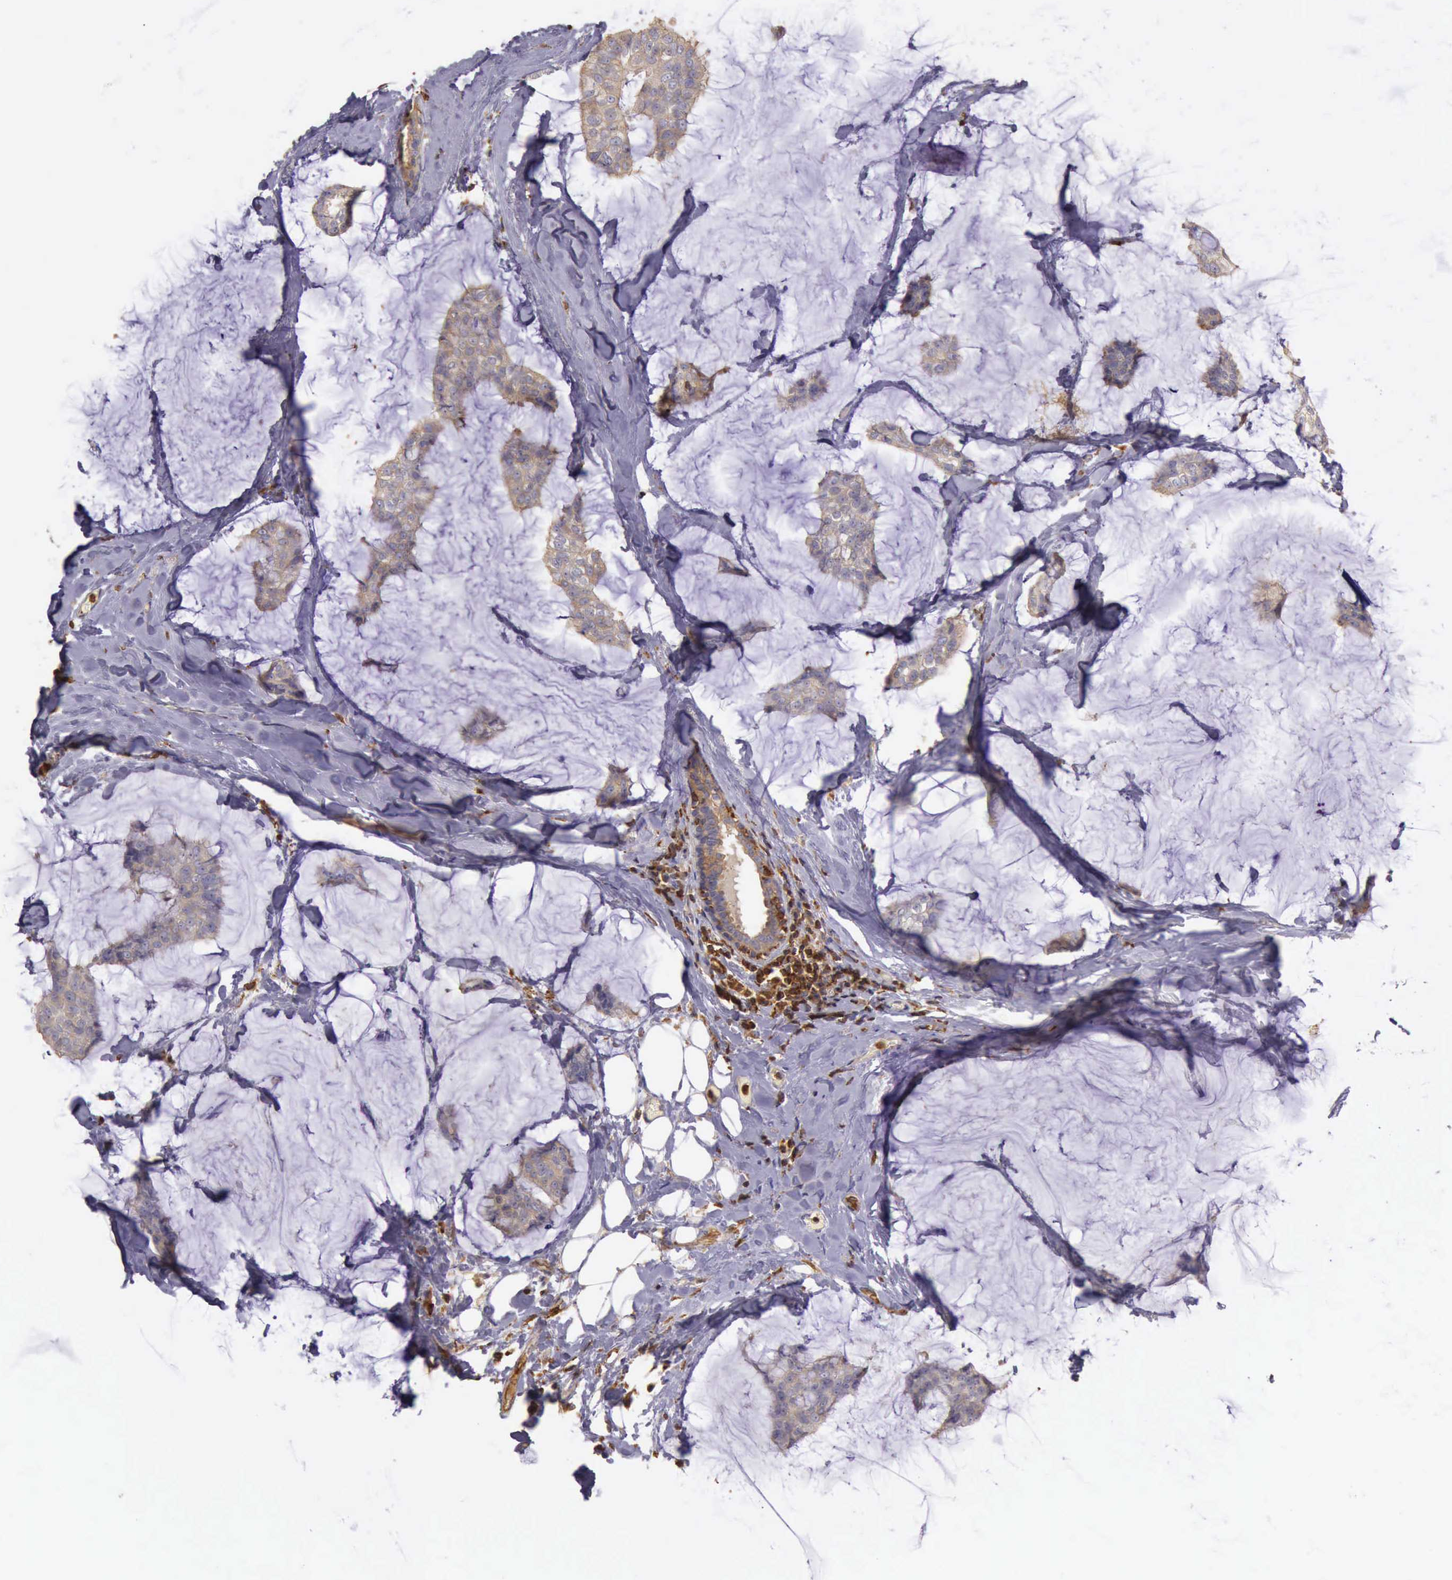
{"staining": {"intensity": "weak", "quantity": ">75%", "location": "cytoplasmic/membranous"}, "tissue": "breast cancer", "cell_type": "Tumor cells", "image_type": "cancer", "snomed": [{"axis": "morphology", "description": "Duct carcinoma"}, {"axis": "topography", "description": "Breast"}], "caption": "Immunohistochemical staining of breast cancer exhibits weak cytoplasmic/membranous protein staining in about >75% of tumor cells. Using DAB (3,3'-diaminobenzidine) (brown) and hematoxylin (blue) stains, captured at high magnification using brightfield microscopy.", "gene": "ARHGAP4", "patient": {"sex": "female", "age": 93}}